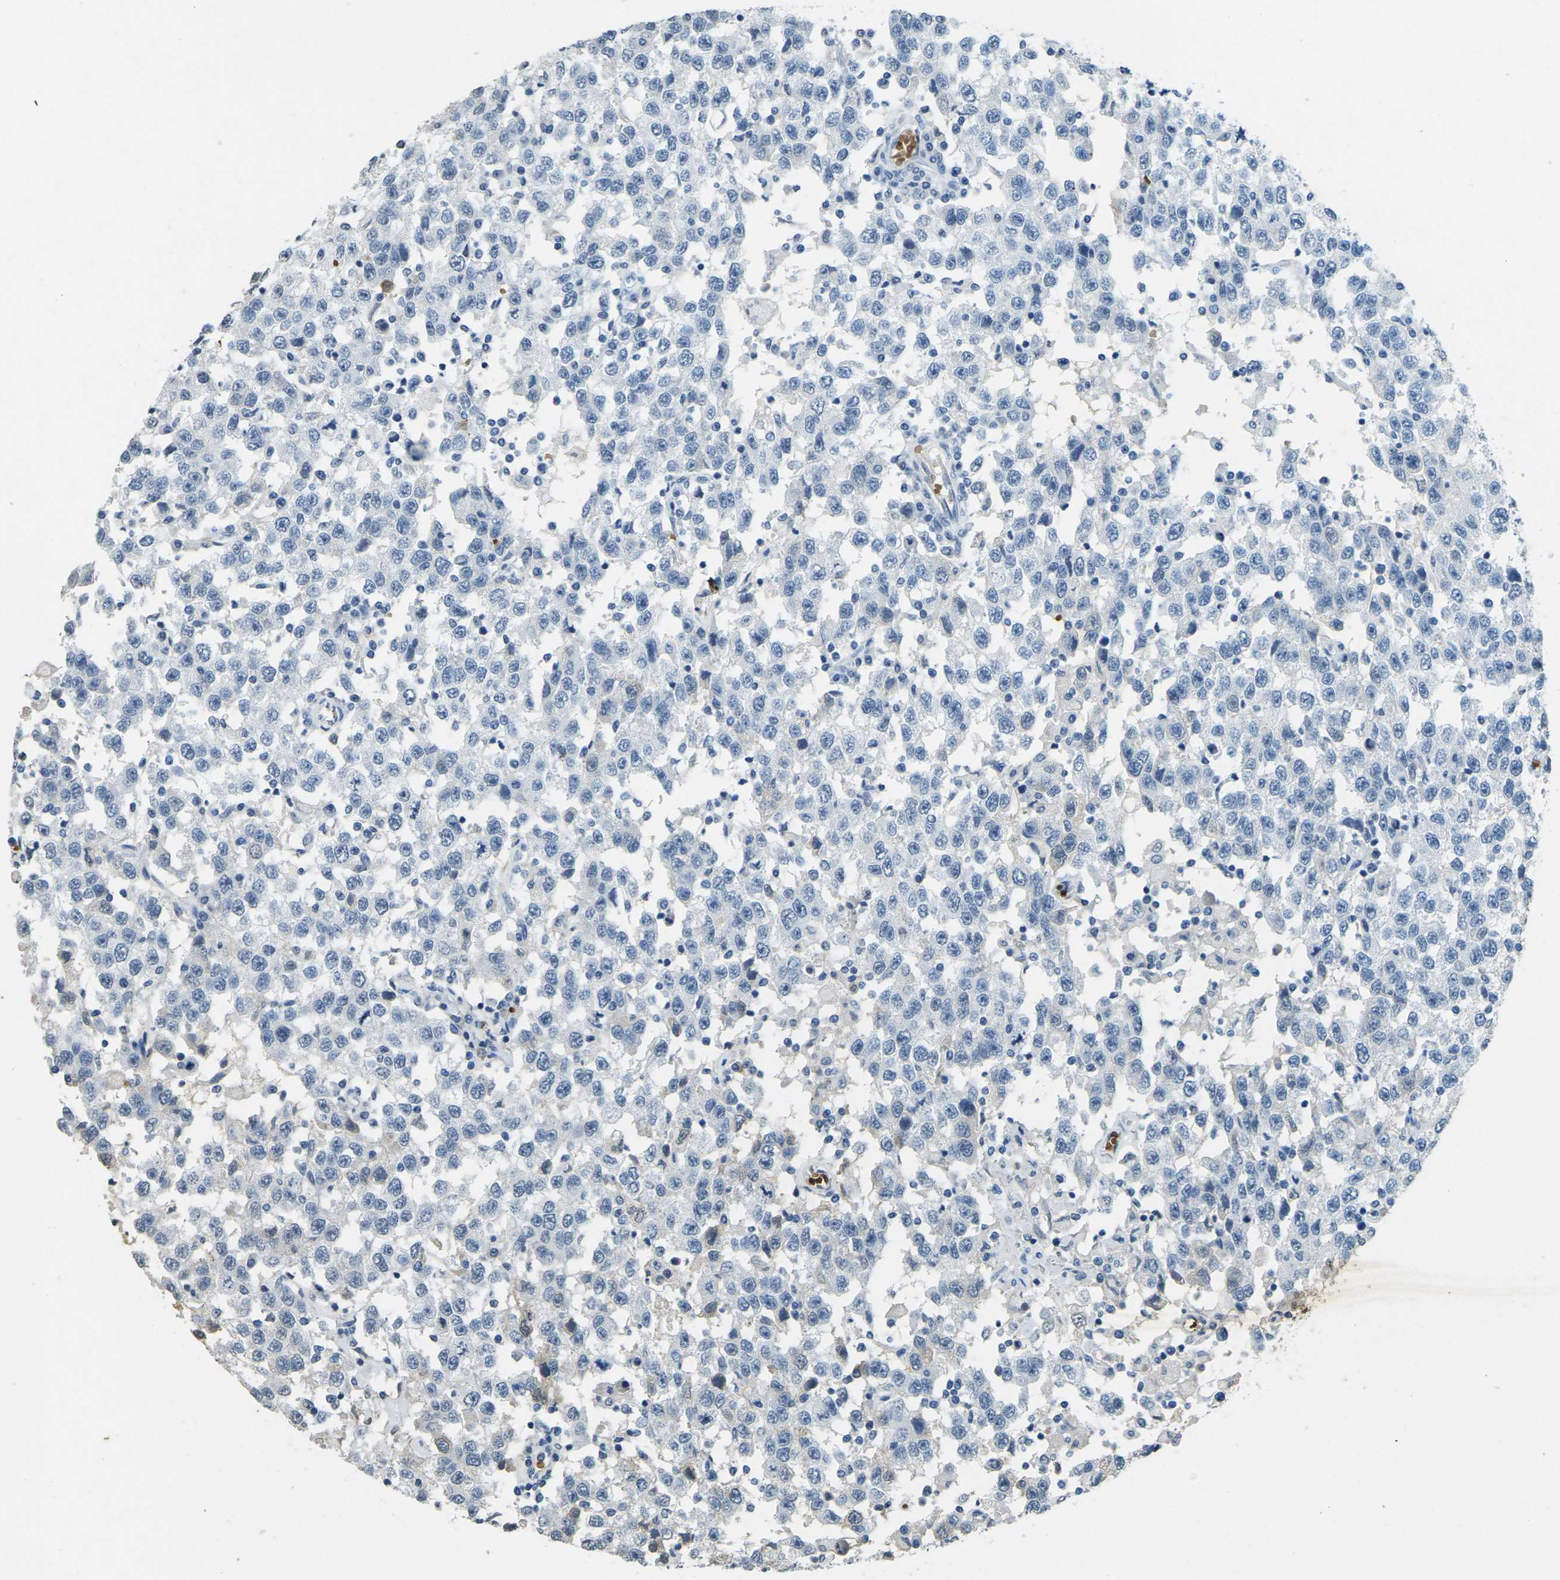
{"staining": {"intensity": "negative", "quantity": "none", "location": "none"}, "tissue": "testis cancer", "cell_type": "Tumor cells", "image_type": "cancer", "snomed": [{"axis": "morphology", "description": "Seminoma, NOS"}, {"axis": "topography", "description": "Testis"}], "caption": "This is an IHC photomicrograph of human seminoma (testis). There is no expression in tumor cells.", "gene": "HBB", "patient": {"sex": "male", "age": 41}}